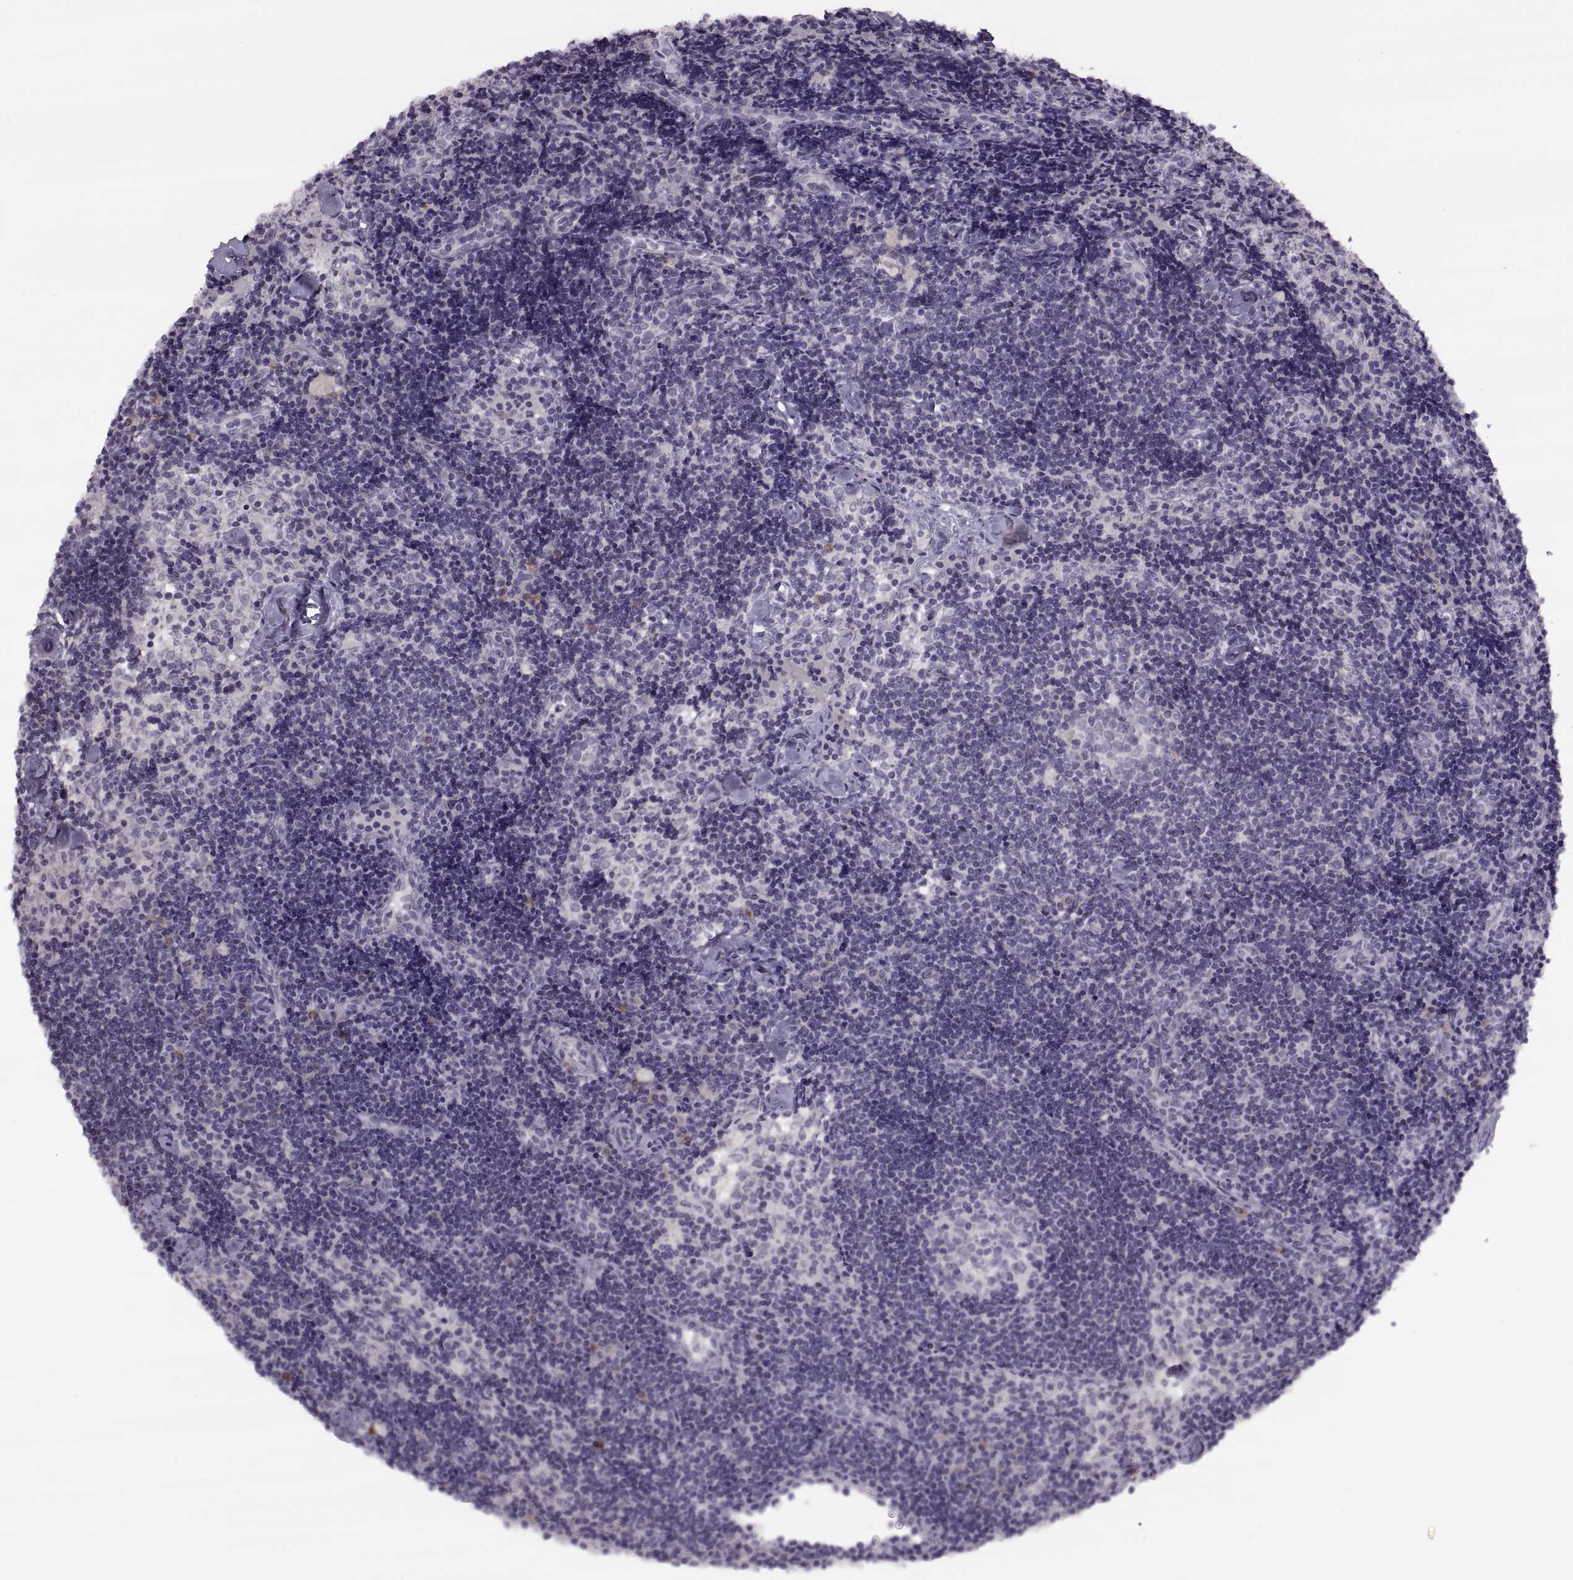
{"staining": {"intensity": "negative", "quantity": "none", "location": "none"}, "tissue": "lymph node", "cell_type": "Germinal center cells", "image_type": "normal", "snomed": [{"axis": "morphology", "description": "Normal tissue, NOS"}, {"axis": "topography", "description": "Lymph node"}], "caption": "DAB (3,3'-diaminobenzidine) immunohistochemical staining of benign lymph node demonstrates no significant expression in germinal center cells.", "gene": "H2AP", "patient": {"sex": "female", "age": 42}}